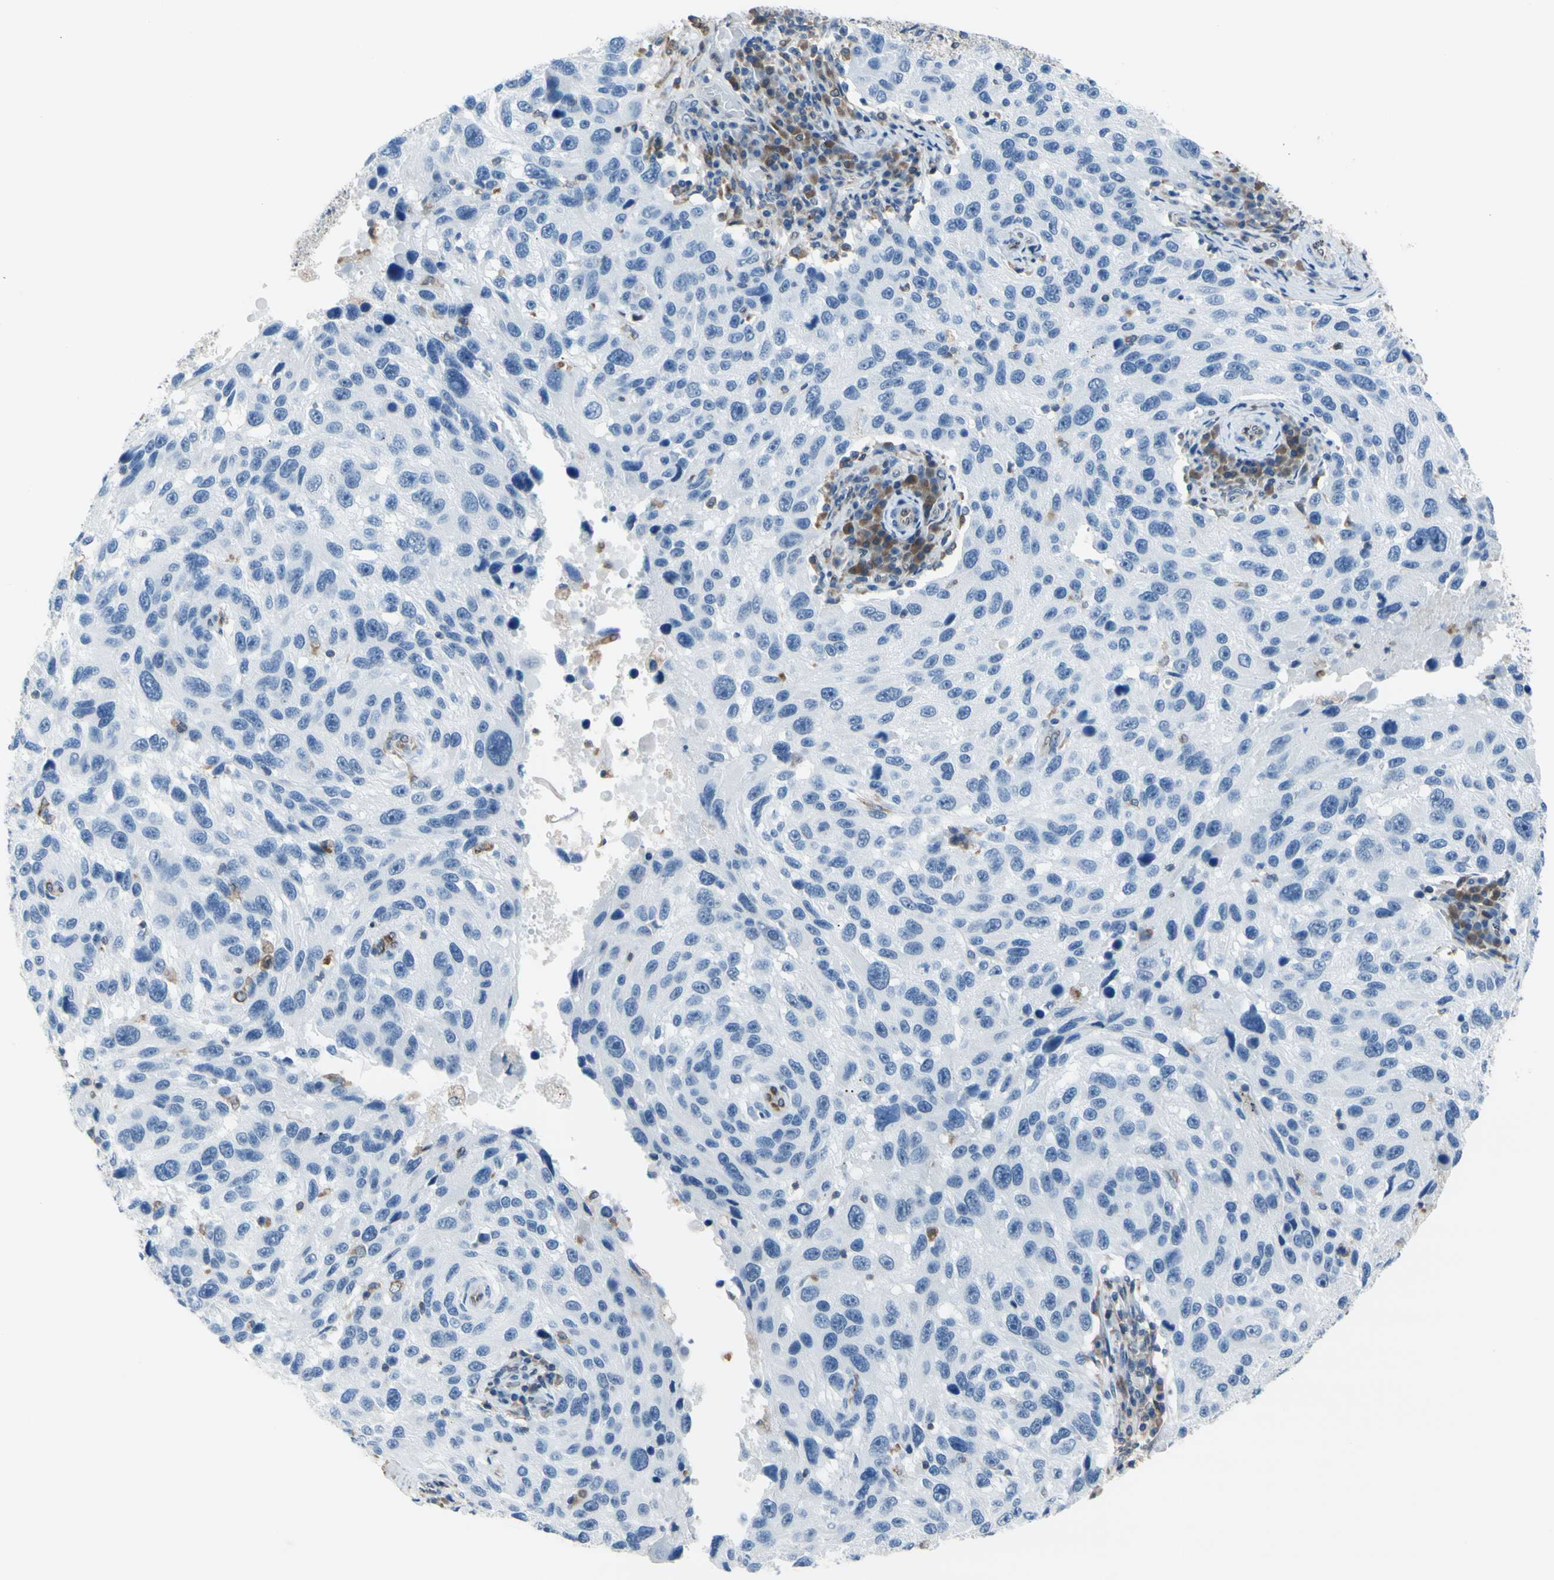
{"staining": {"intensity": "negative", "quantity": "none", "location": "none"}, "tissue": "melanoma", "cell_type": "Tumor cells", "image_type": "cancer", "snomed": [{"axis": "morphology", "description": "Malignant melanoma, NOS"}, {"axis": "topography", "description": "Skin"}], "caption": "The IHC image has no significant positivity in tumor cells of malignant melanoma tissue.", "gene": "MGST2", "patient": {"sex": "male", "age": 53}}